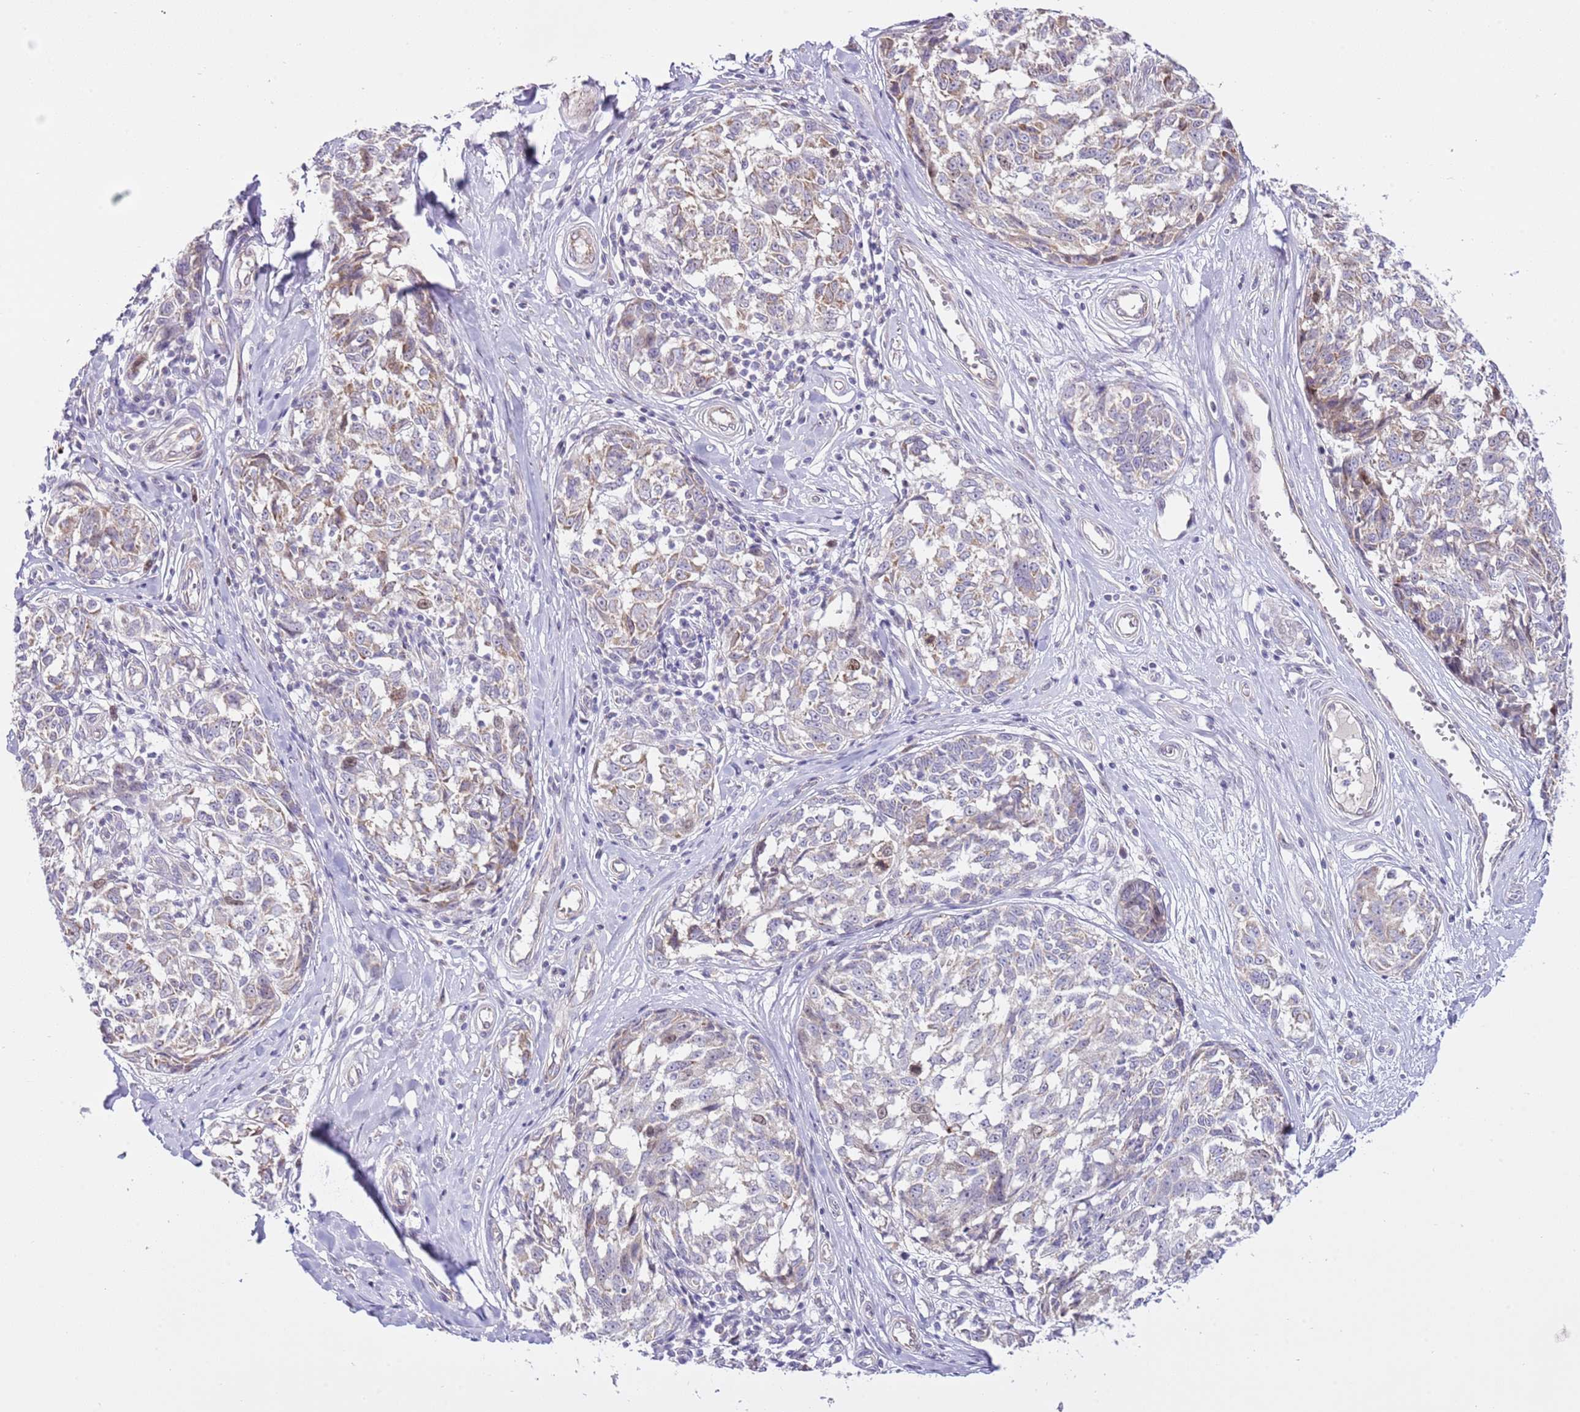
{"staining": {"intensity": "weak", "quantity": "<25%", "location": "cytoplasmic/membranous"}, "tissue": "melanoma", "cell_type": "Tumor cells", "image_type": "cancer", "snomed": [{"axis": "morphology", "description": "Normal tissue, NOS"}, {"axis": "morphology", "description": "Malignant melanoma, NOS"}, {"axis": "topography", "description": "Skin"}], "caption": "This is an immunohistochemistry (IHC) micrograph of human melanoma. There is no staining in tumor cells.", "gene": "FBRSL1", "patient": {"sex": "female", "age": 64}}